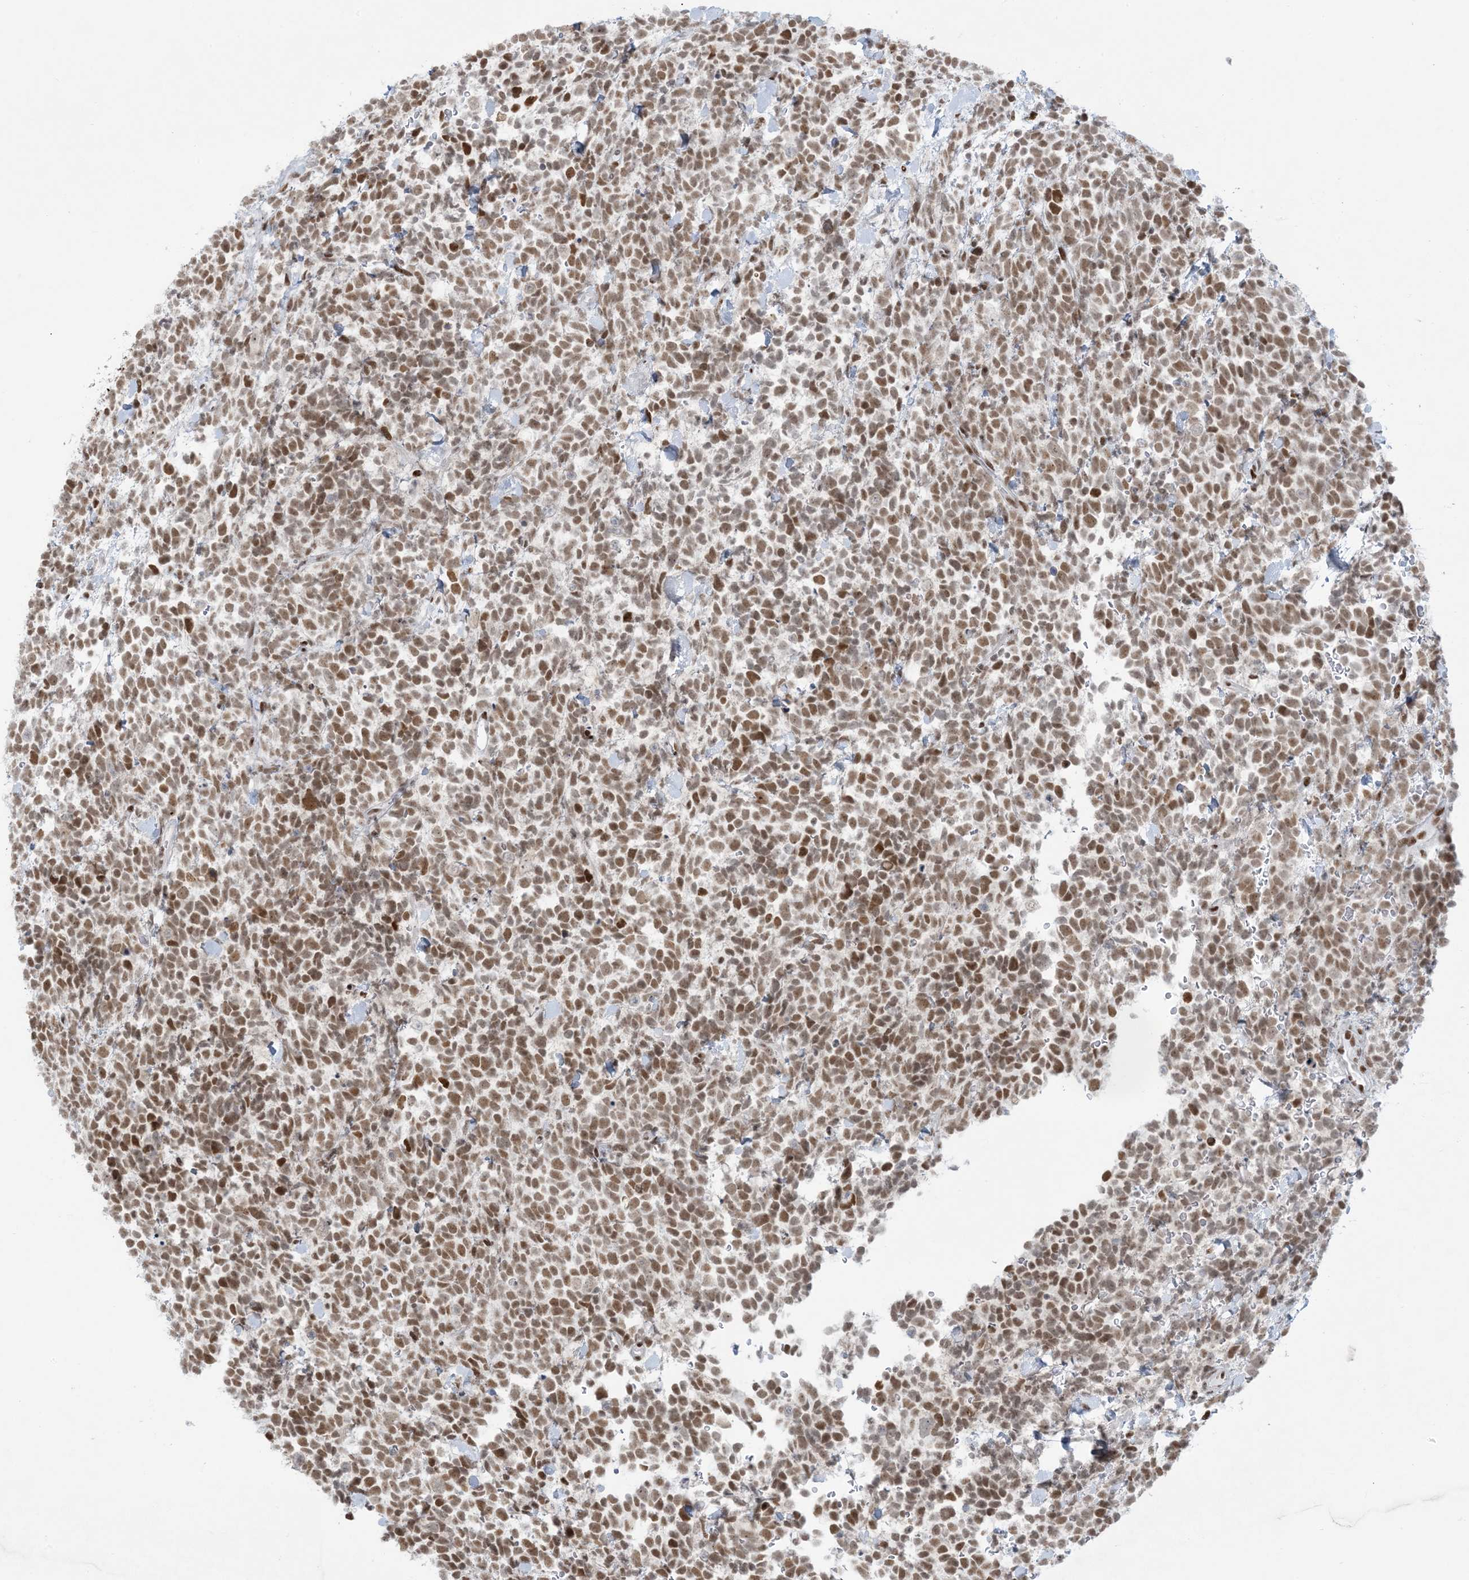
{"staining": {"intensity": "moderate", "quantity": ">75%", "location": "nuclear"}, "tissue": "urothelial cancer", "cell_type": "Tumor cells", "image_type": "cancer", "snomed": [{"axis": "morphology", "description": "Urothelial carcinoma, High grade"}, {"axis": "topography", "description": "Urinary bladder"}], "caption": "The immunohistochemical stain shows moderate nuclear staining in tumor cells of urothelial cancer tissue.", "gene": "STAG1", "patient": {"sex": "female", "age": 82}}